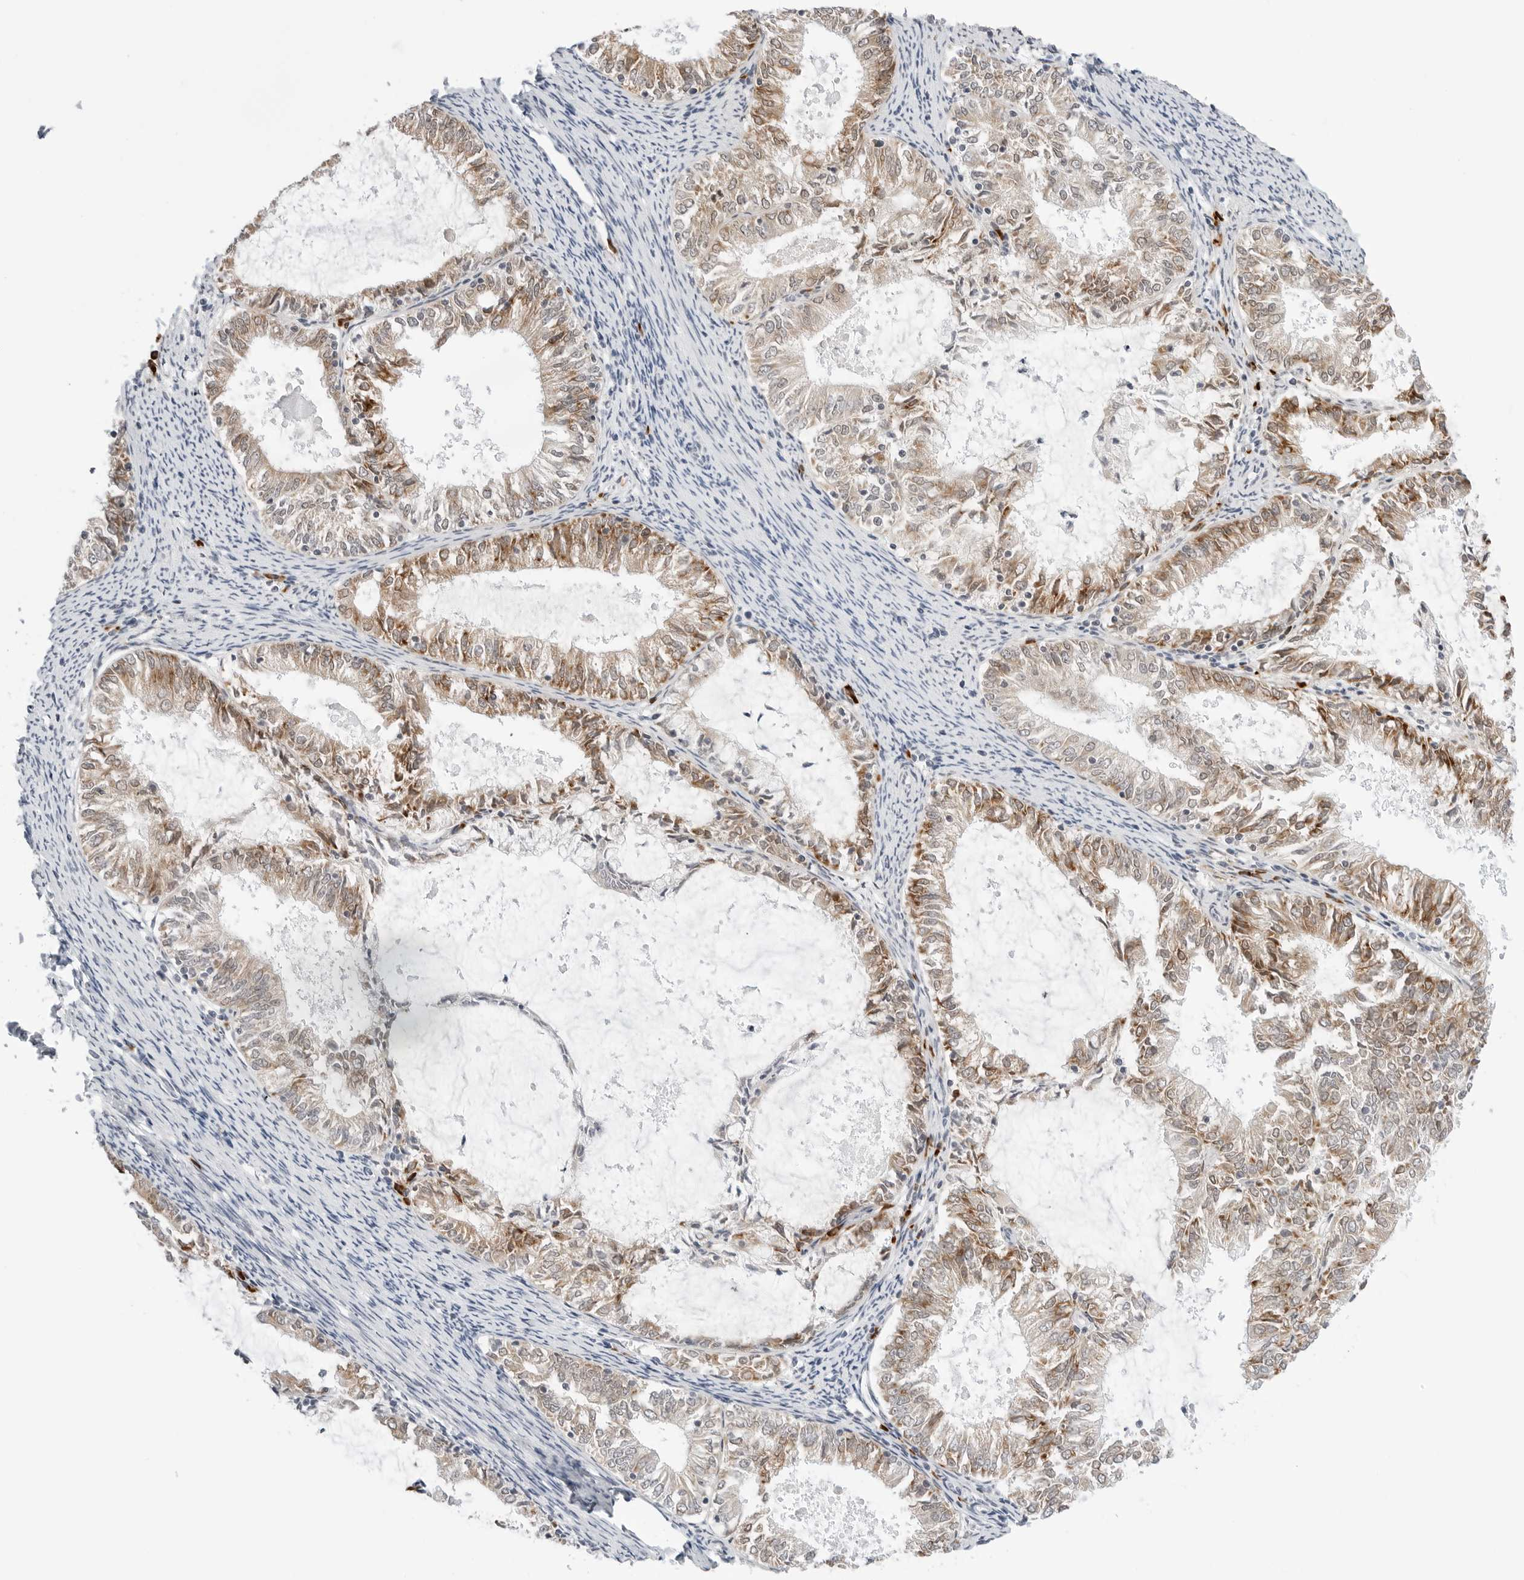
{"staining": {"intensity": "moderate", "quantity": ">75%", "location": "cytoplasmic/membranous"}, "tissue": "endometrial cancer", "cell_type": "Tumor cells", "image_type": "cancer", "snomed": [{"axis": "morphology", "description": "Adenocarcinoma, NOS"}, {"axis": "topography", "description": "Endometrium"}], "caption": "The micrograph shows a brown stain indicating the presence of a protein in the cytoplasmic/membranous of tumor cells in endometrial cancer.", "gene": "RPN1", "patient": {"sex": "female", "age": 57}}